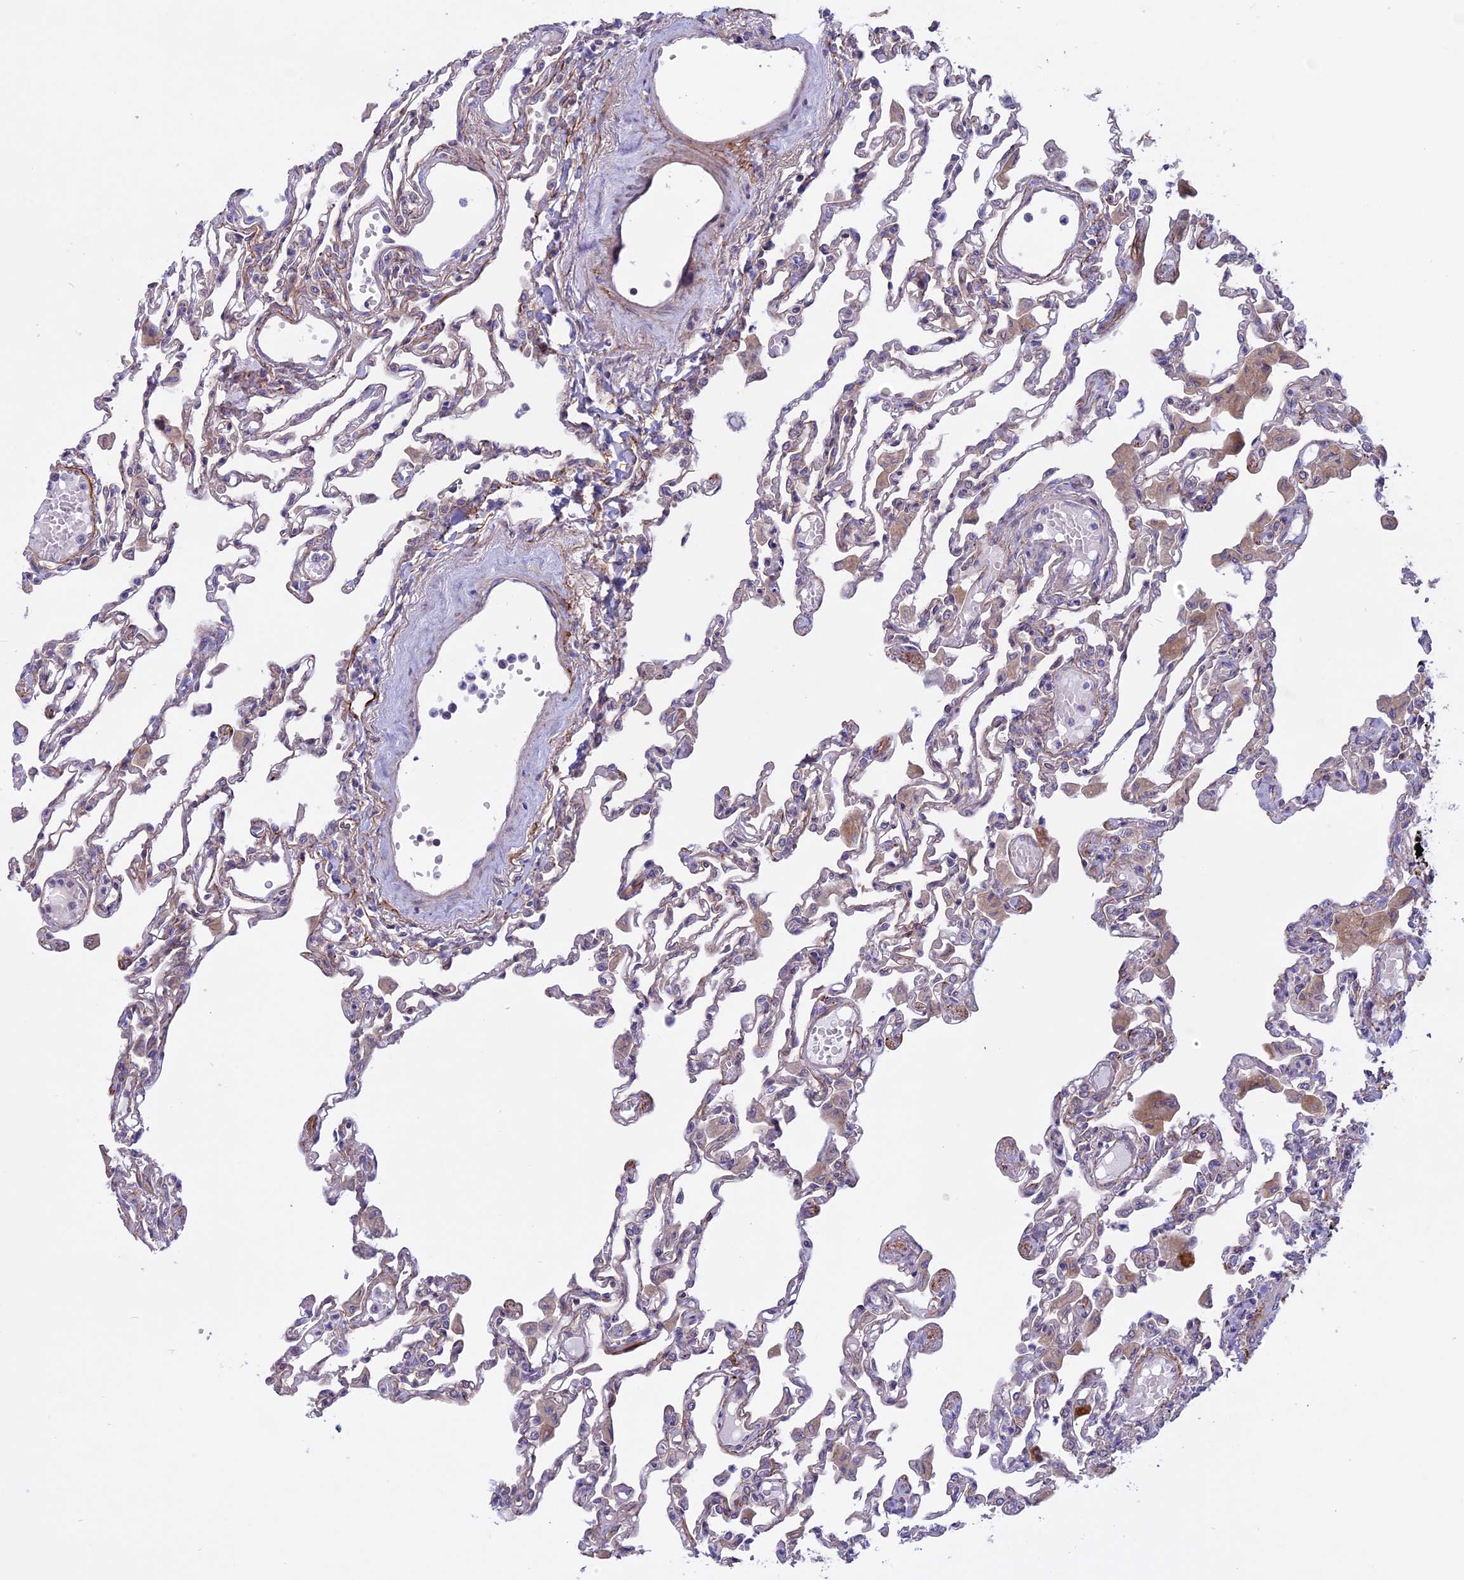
{"staining": {"intensity": "weak", "quantity": "<25%", "location": "cytoplasmic/membranous"}, "tissue": "lung", "cell_type": "Alveolar cells", "image_type": "normal", "snomed": [{"axis": "morphology", "description": "Normal tissue, NOS"}, {"axis": "topography", "description": "Bronchus"}, {"axis": "topography", "description": "Lung"}], "caption": "Alveolar cells are negative for brown protein staining in unremarkable lung. (DAB (3,3'-diaminobenzidine) immunohistochemistry, high magnification).", "gene": "SPHKAP", "patient": {"sex": "female", "age": 49}}